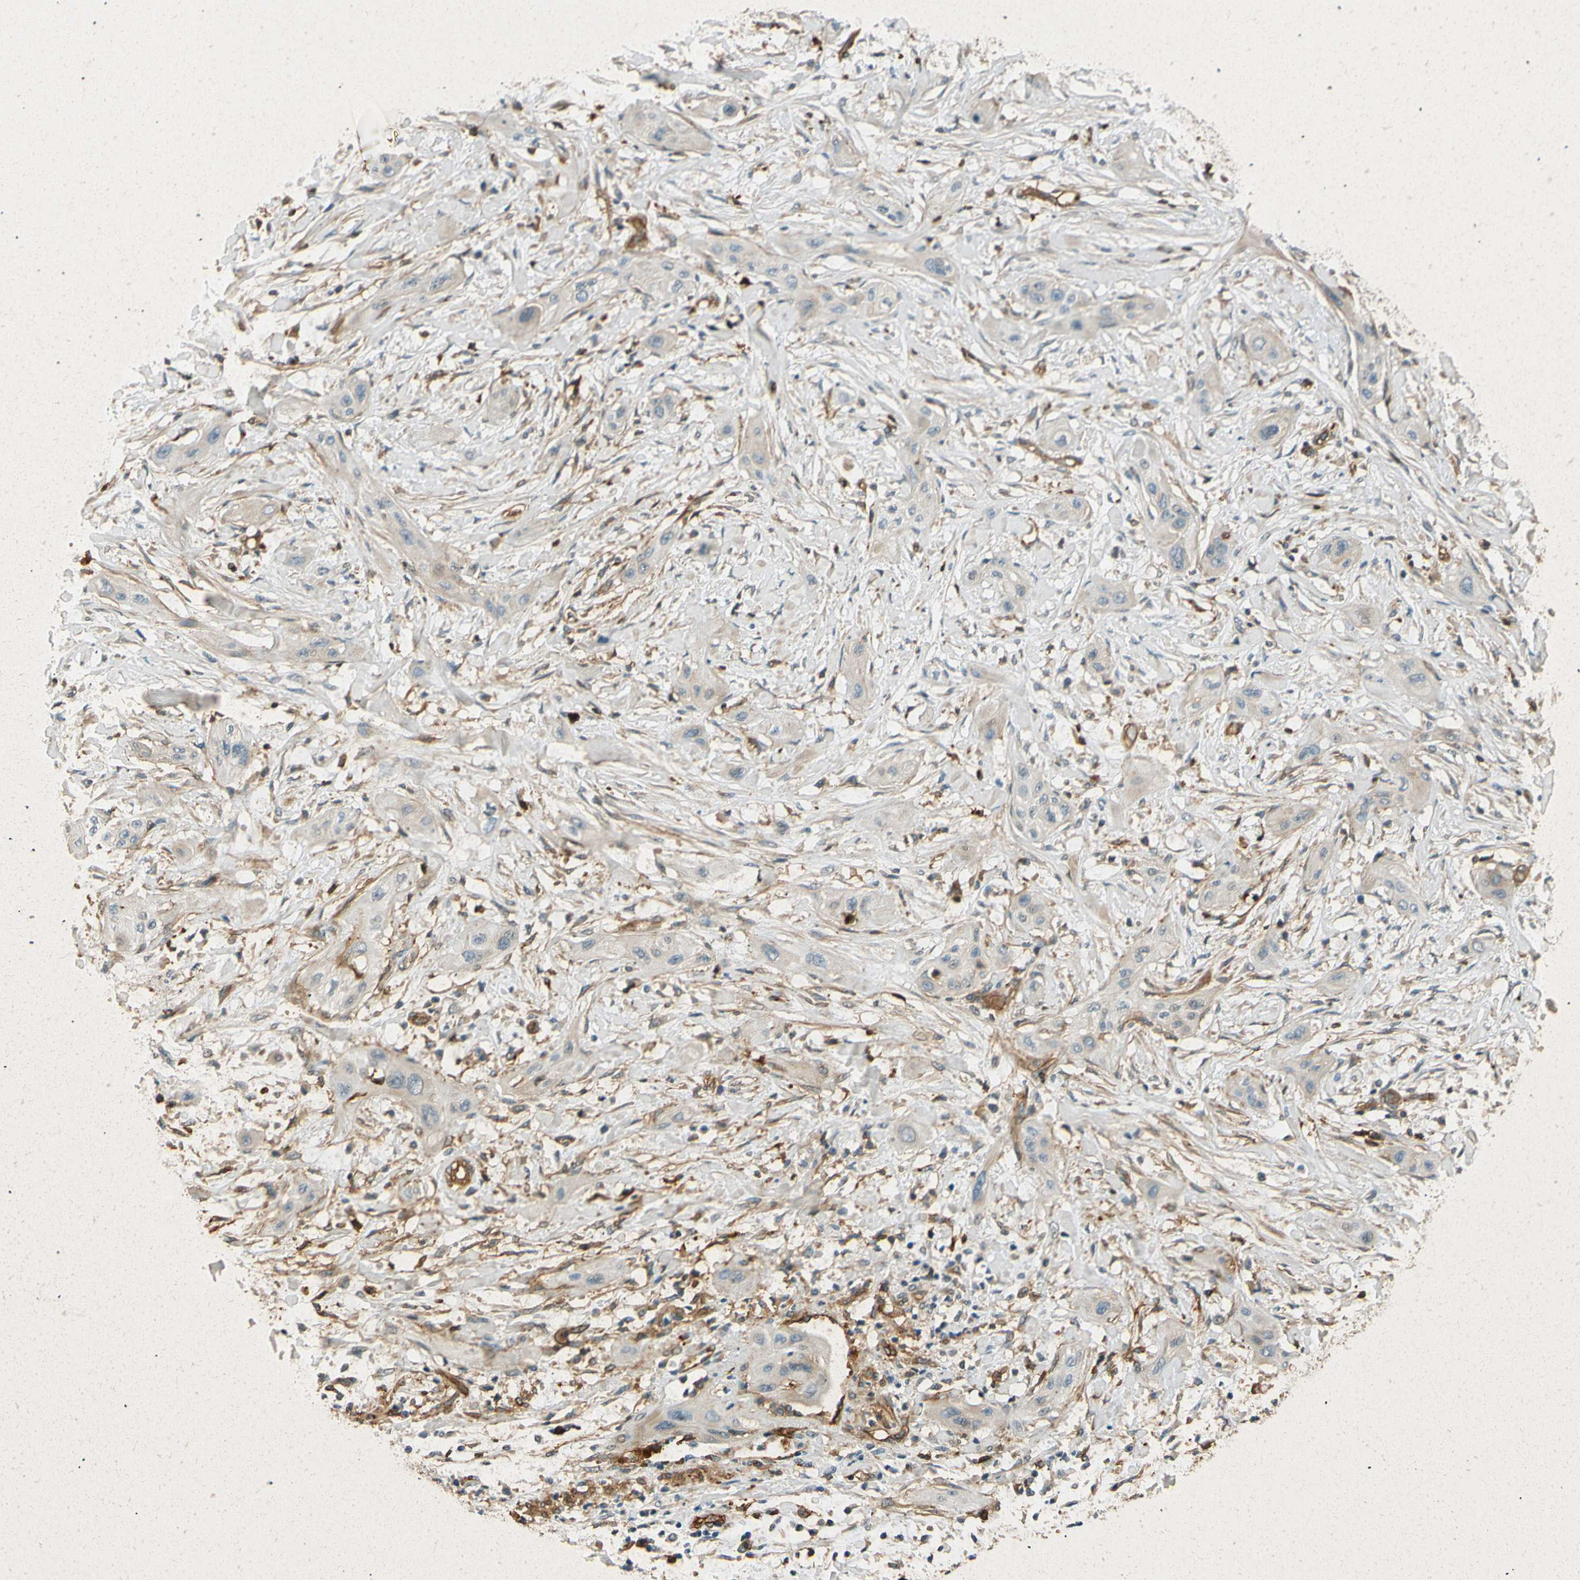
{"staining": {"intensity": "weak", "quantity": ">75%", "location": "cytoplasmic/membranous"}, "tissue": "lung cancer", "cell_type": "Tumor cells", "image_type": "cancer", "snomed": [{"axis": "morphology", "description": "Squamous cell carcinoma, NOS"}, {"axis": "topography", "description": "Lung"}], "caption": "Lung squamous cell carcinoma stained with a protein marker demonstrates weak staining in tumor cells.", "gene": "ENTPD1", "patient": {"sex": "female", "age": 47}}